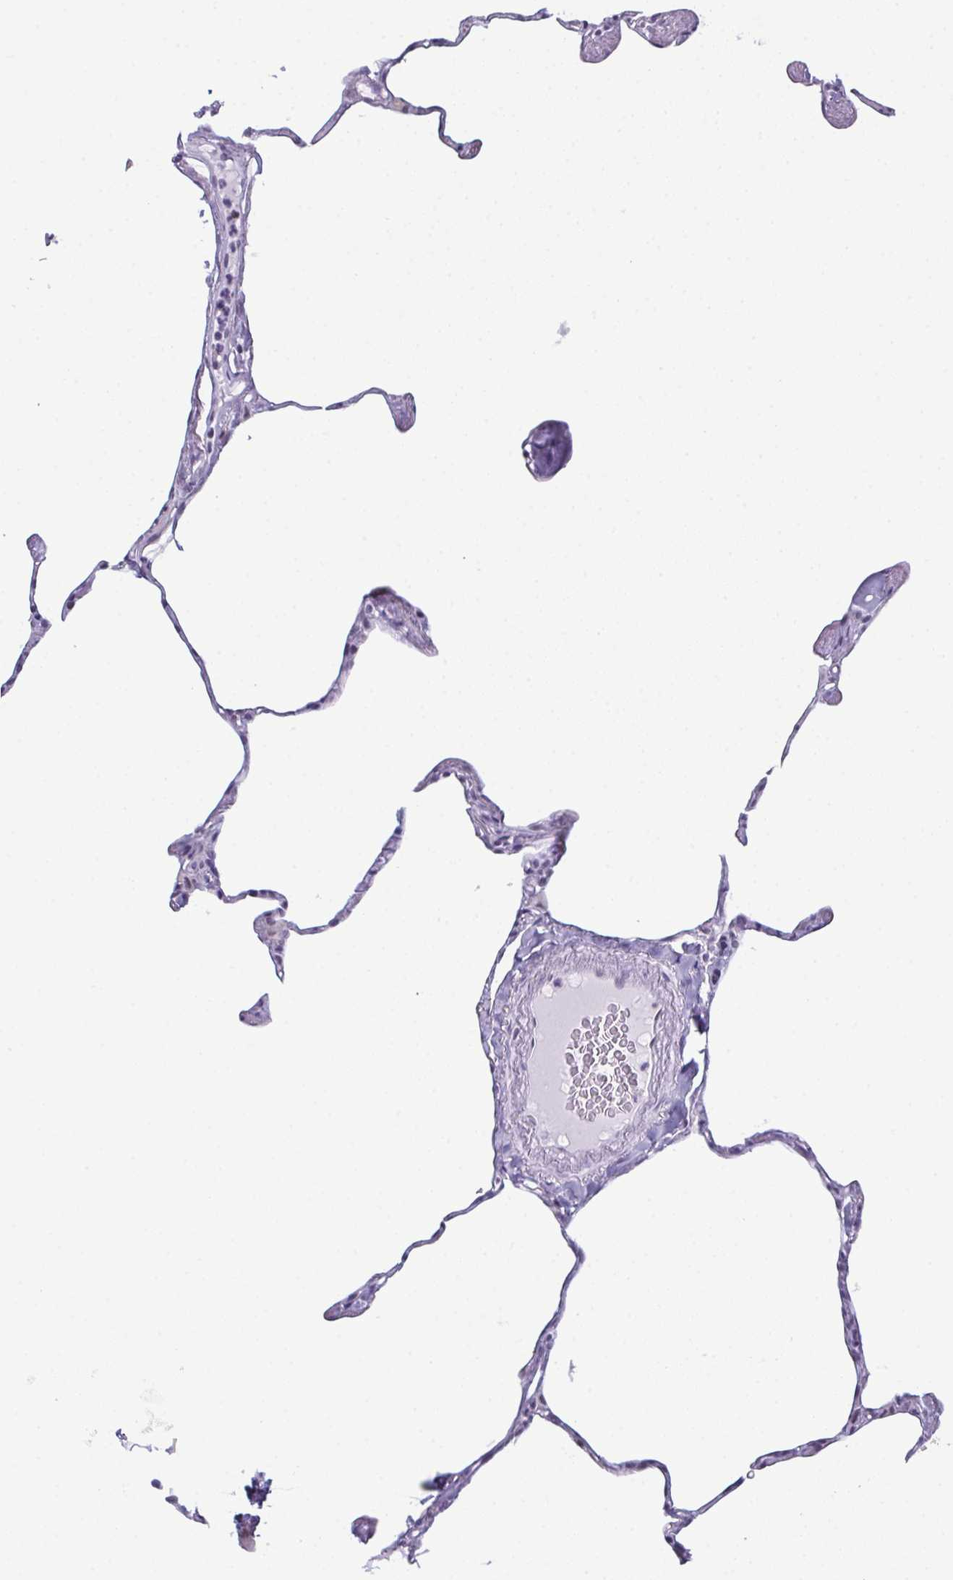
{"staining": {"intensity": "negative", "quantity": "none", "location": "none"}, "tissue": "lung", "cell_type": "Alveolar cells", "image_type": "normal", "snomed": [{"axis": "morphology", "description": "Normal tissue, NOS"}, {"axis": "topography", "description": "Lung"}], "caption": "DAB immunohistochemical staining of normal human lung demonstrates no significant staining in alveolar cells.", "gene": "RBM7", "patient": {"sex": "male", "age": 65}}